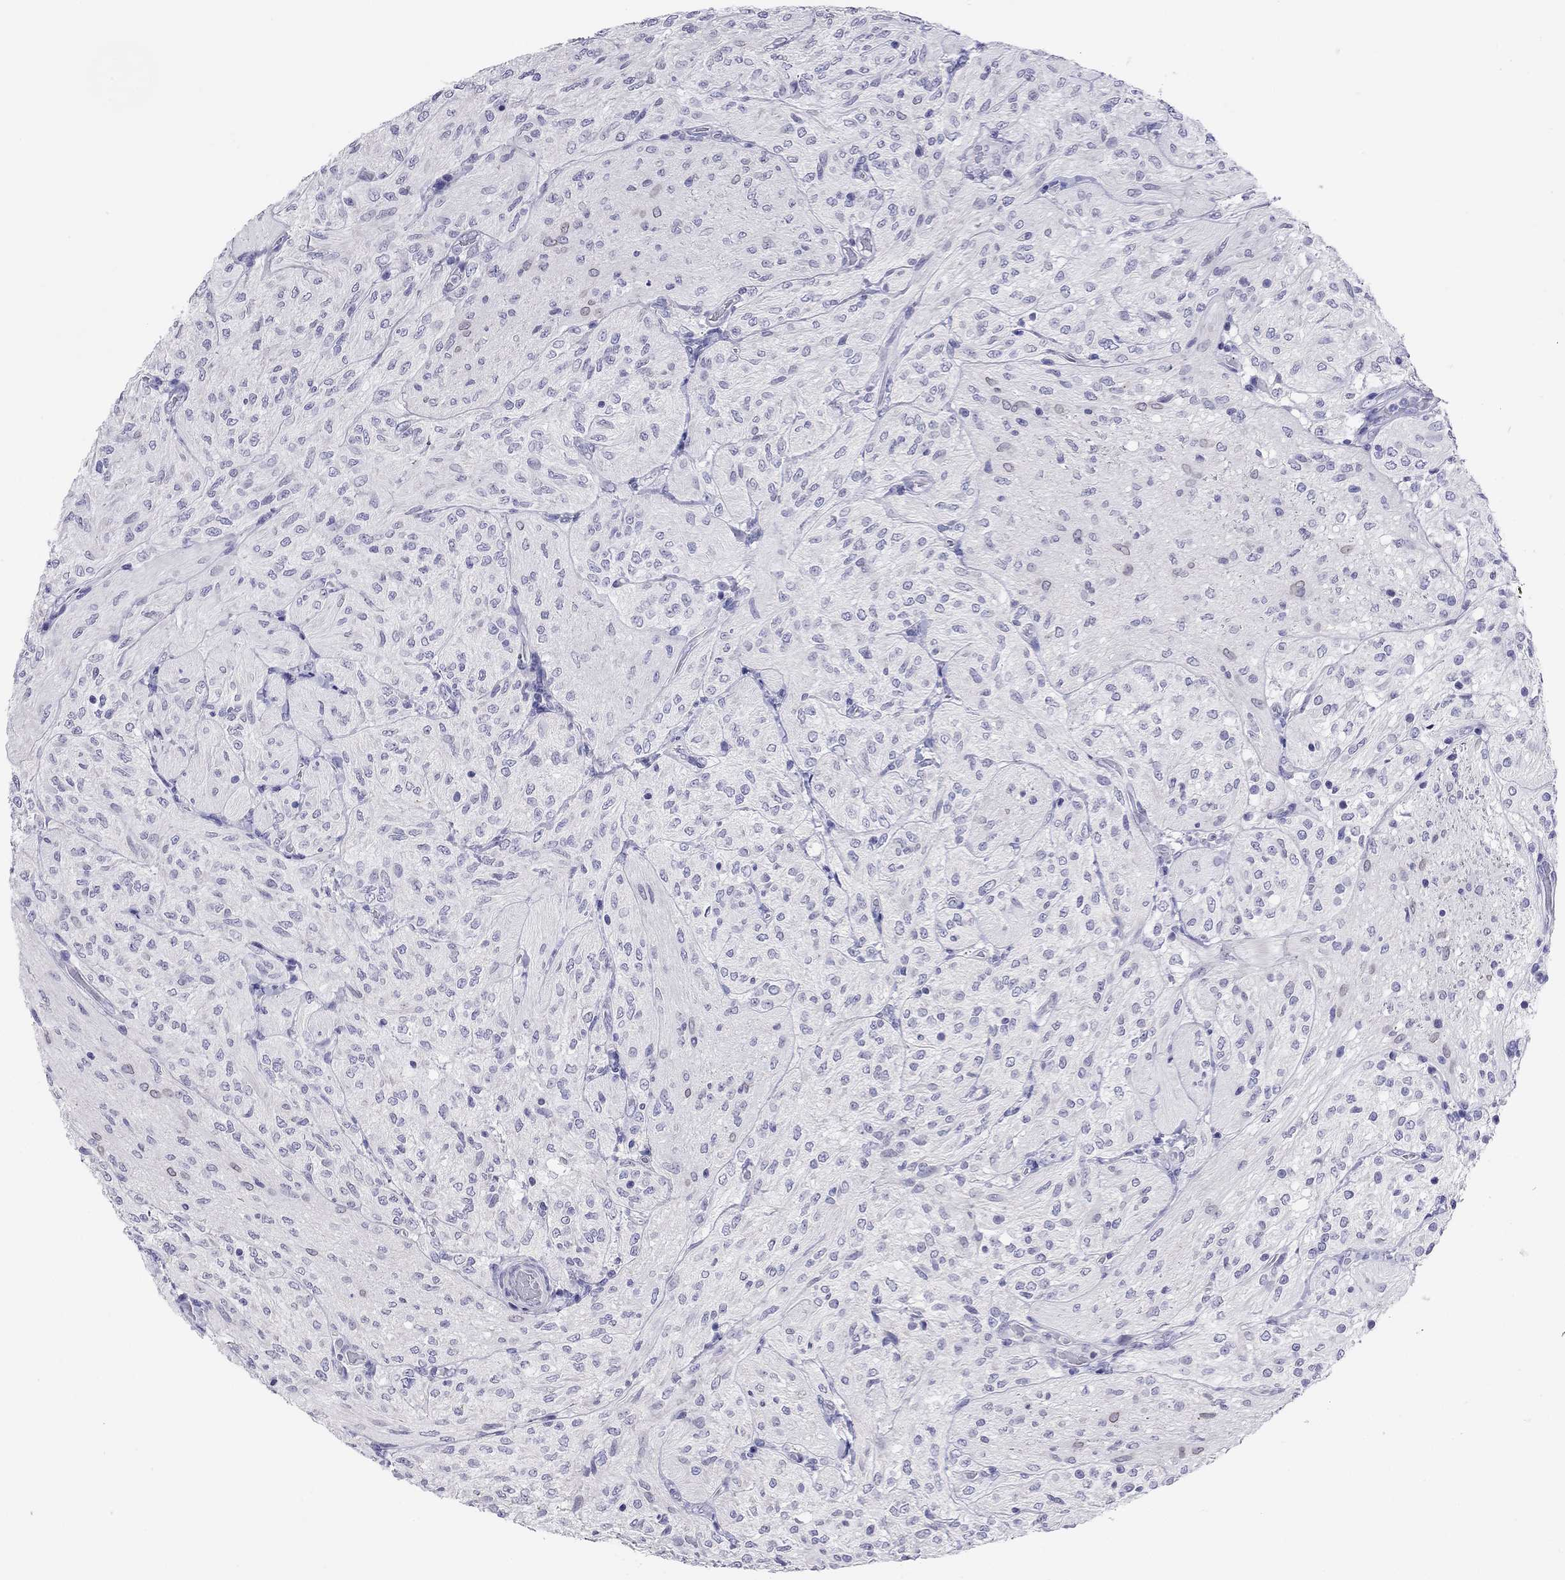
{"staining": {"intensity": "negative", "quantity": "none", "location": "none"}, "tissue": "glioma", "cell_type": "Tumor cells", "image_type": "cancer", "snomed": [{"axis": "morphology", "description": "Glioma, malignant, Low grade"}, {"axis": "topography", "description": "Brain"}], "caption": "Tumor cells show no significant positivity in glioma.", "gene": "ARMC12", "patient": {"sex": "male", "age": 3}}